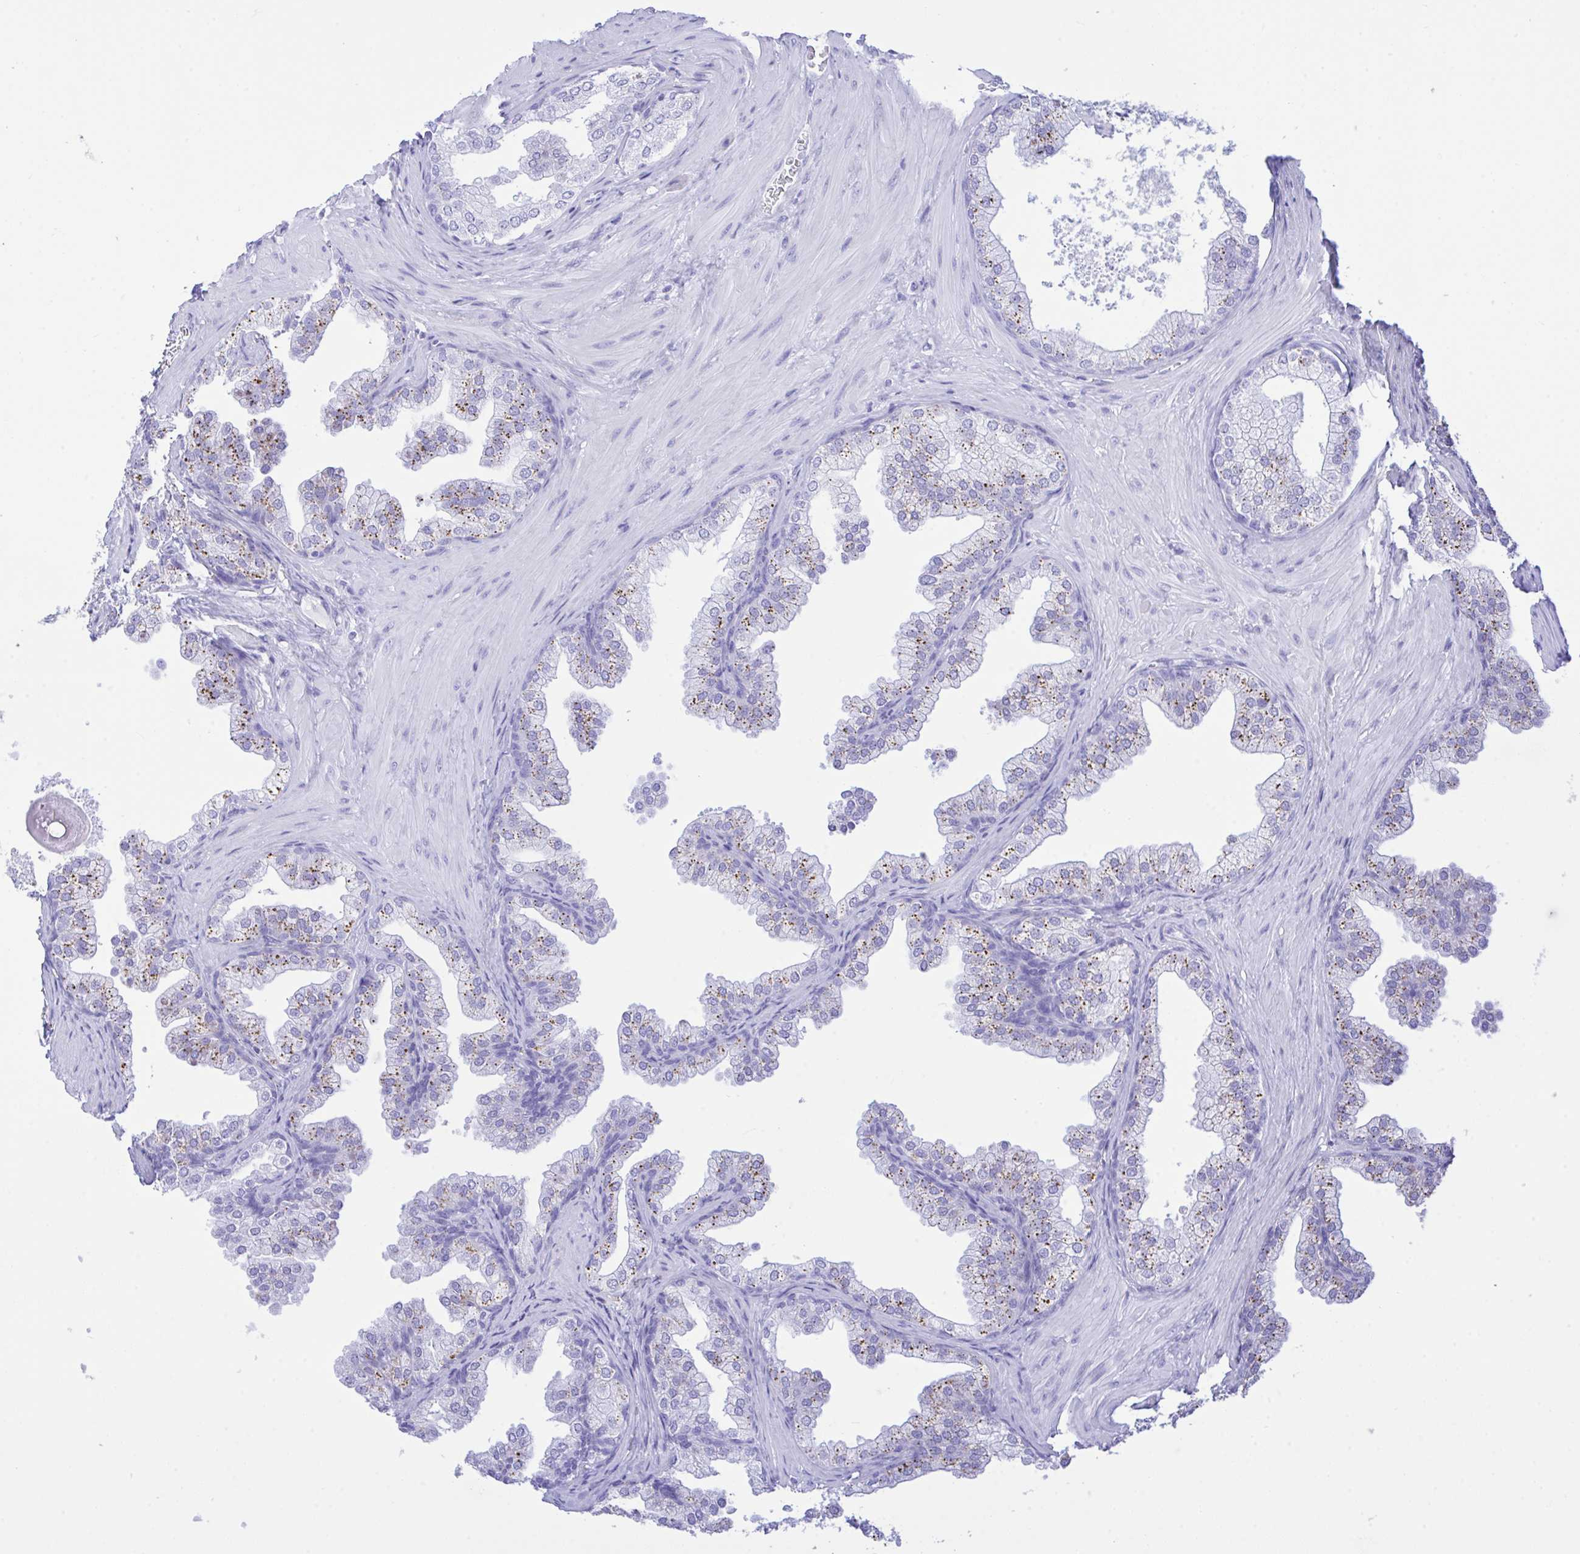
{"staining": {"intensity": "moderate", "quantity": "25%-75%", "location": "cytoplasmic/membranous"}, "tissue": "prostate", "cell_type": "Glandular cells", "image_type": "normal", "snomed": [{"axis": "morphology", "description": "Normal tissue, NOS"}, {"axis": "topography", "description": "Prostate"}], "caption": "This photomicrograph displays unremarkable prostate stained with IHC to label a protein in brown. The cytoplasmic/membranous of glandular cells show moderate positivity for the protein. Nuclei are counter-stained blue.", "gene": "SELENOV", "patient": {"sex": "male", "age": 37}}